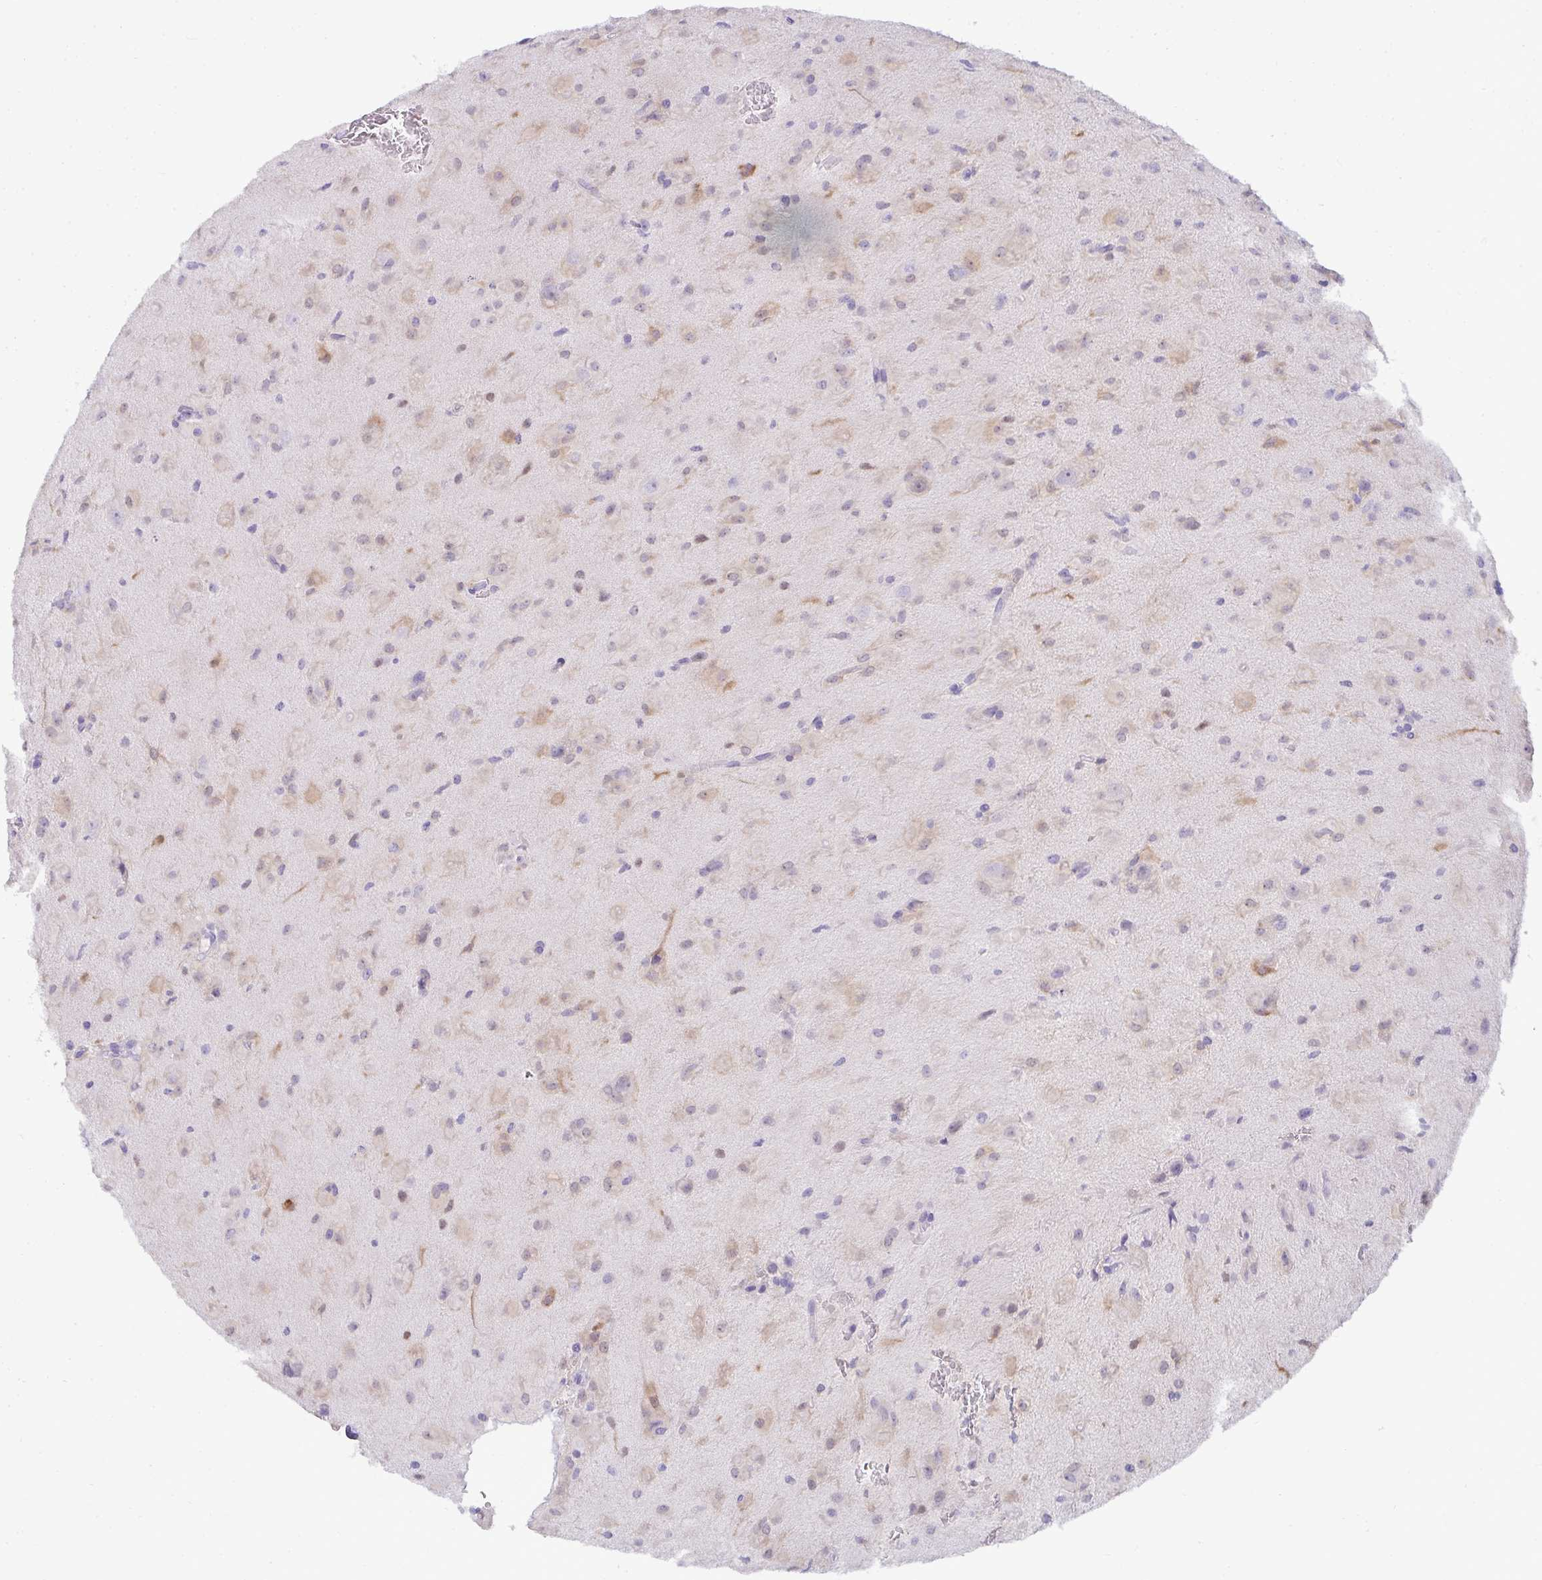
{"staining": {"intensity": "negative", "quantity": "none", "location": "none"}, "tissue": "glioma", "cell_type": "Tumor cells", "image_type": "cancer", "snomed": [{"axis": "morphology", "description": "Glioma, malignant, Low grade"}, {"axis": "topography", "description": "Brain"}], "caption": "Tumor cells show no significant positivity in malignant glioma (low-grade).", "gene": "HSPB6", "patient": {"sex": "male", "age": 58}}